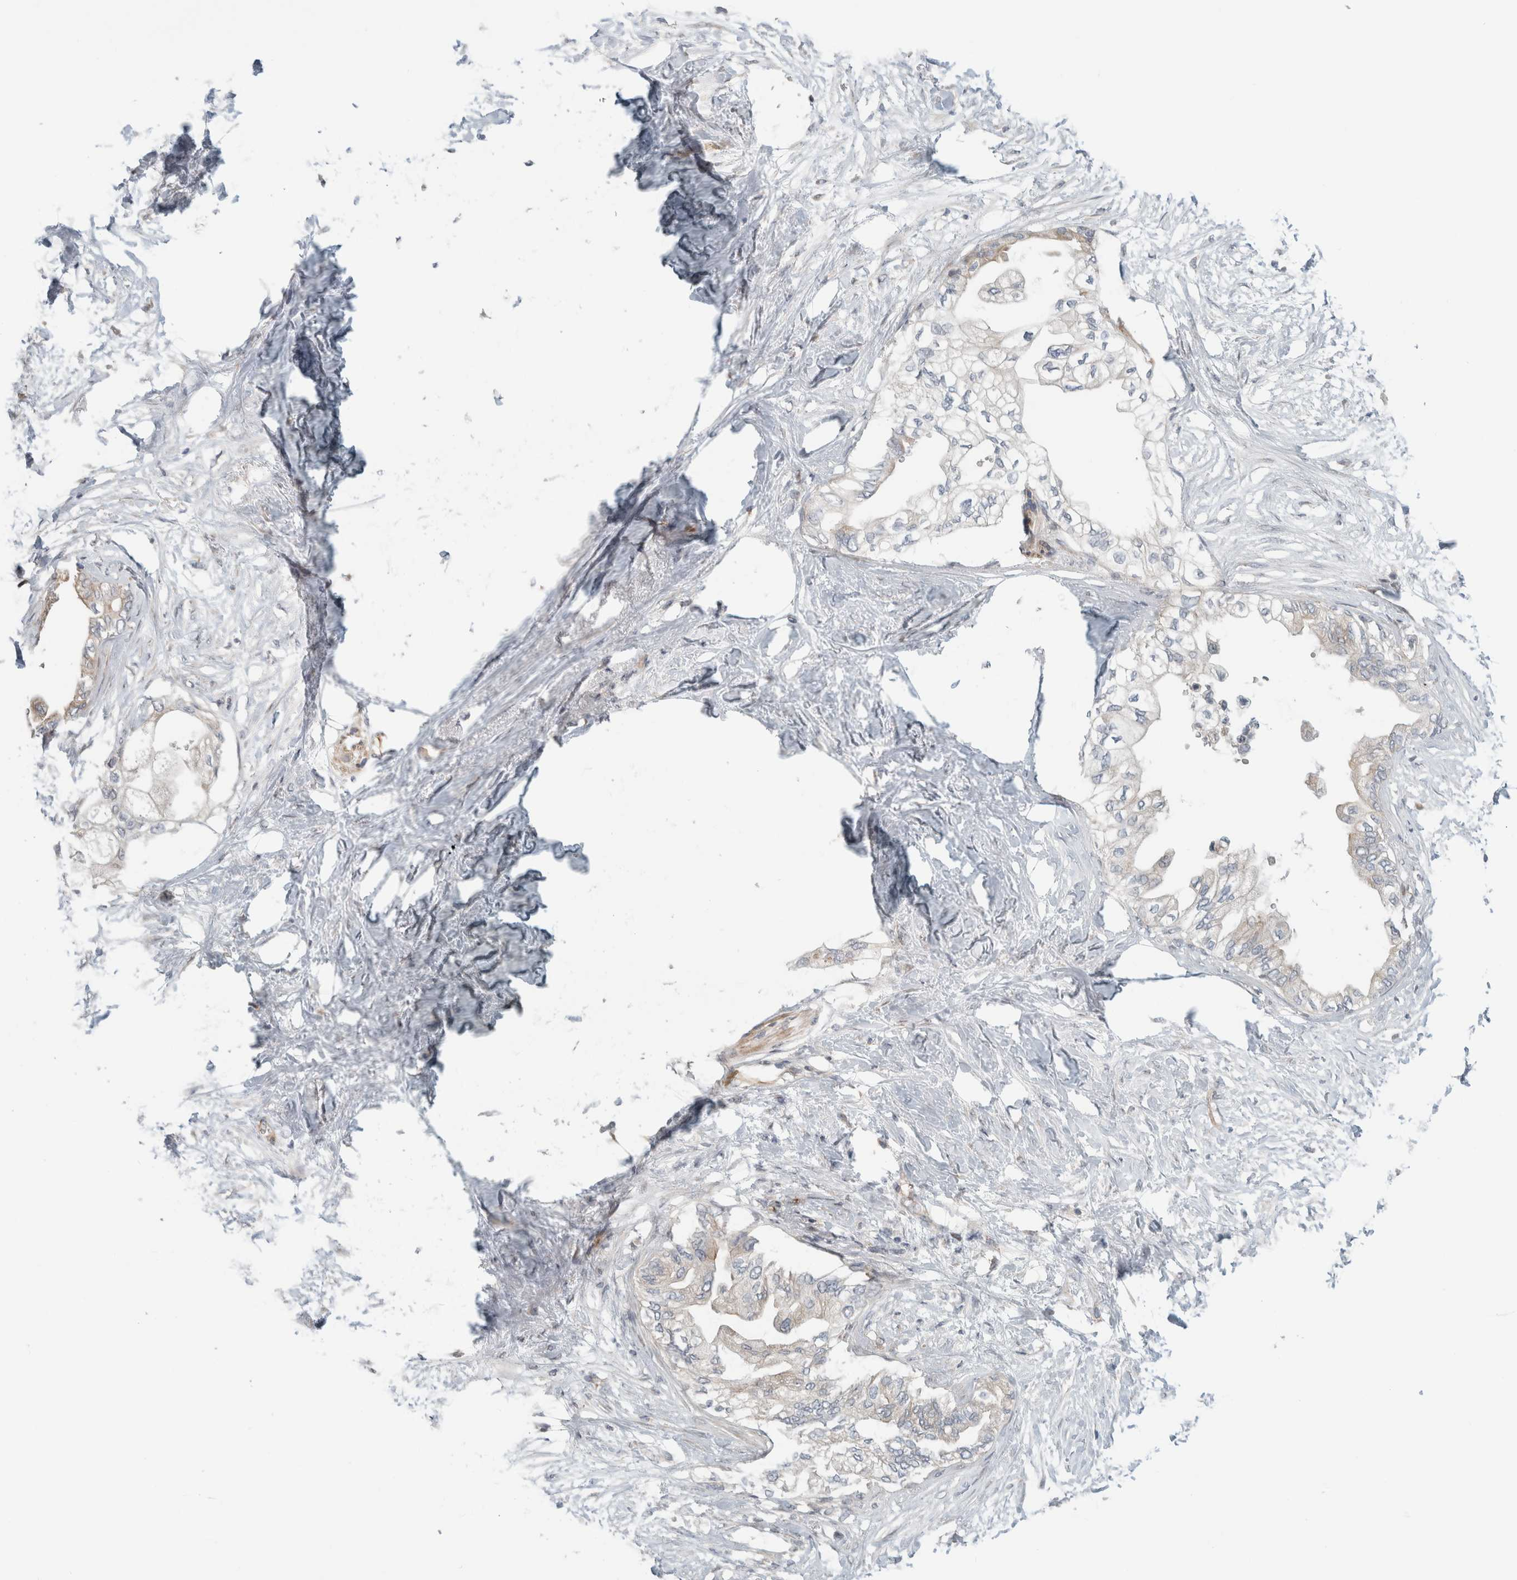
{"staining": {"intensity": "negative", "quantity": "none", "location": "none"}, "tissue": "pancreatic cancer", "cell_type": "Tumor cells", "image_type": "cancer", "snomed": [{"axis": "morphology", "description": "Normal tissue, NOS"}, {"axis": "morphology", "description": "Adenocarcinoma, NOS"}, {"axis": "topography", "description": "Pancreas"}, {"axis": "topography", "description": "Duodenum"}], "caption": "Tumor cells are negative for protein expression in human adenocarcinoma (pancreatic).", "gene": "KPNA5", "patient": {"sex": "female", "age": 60}}